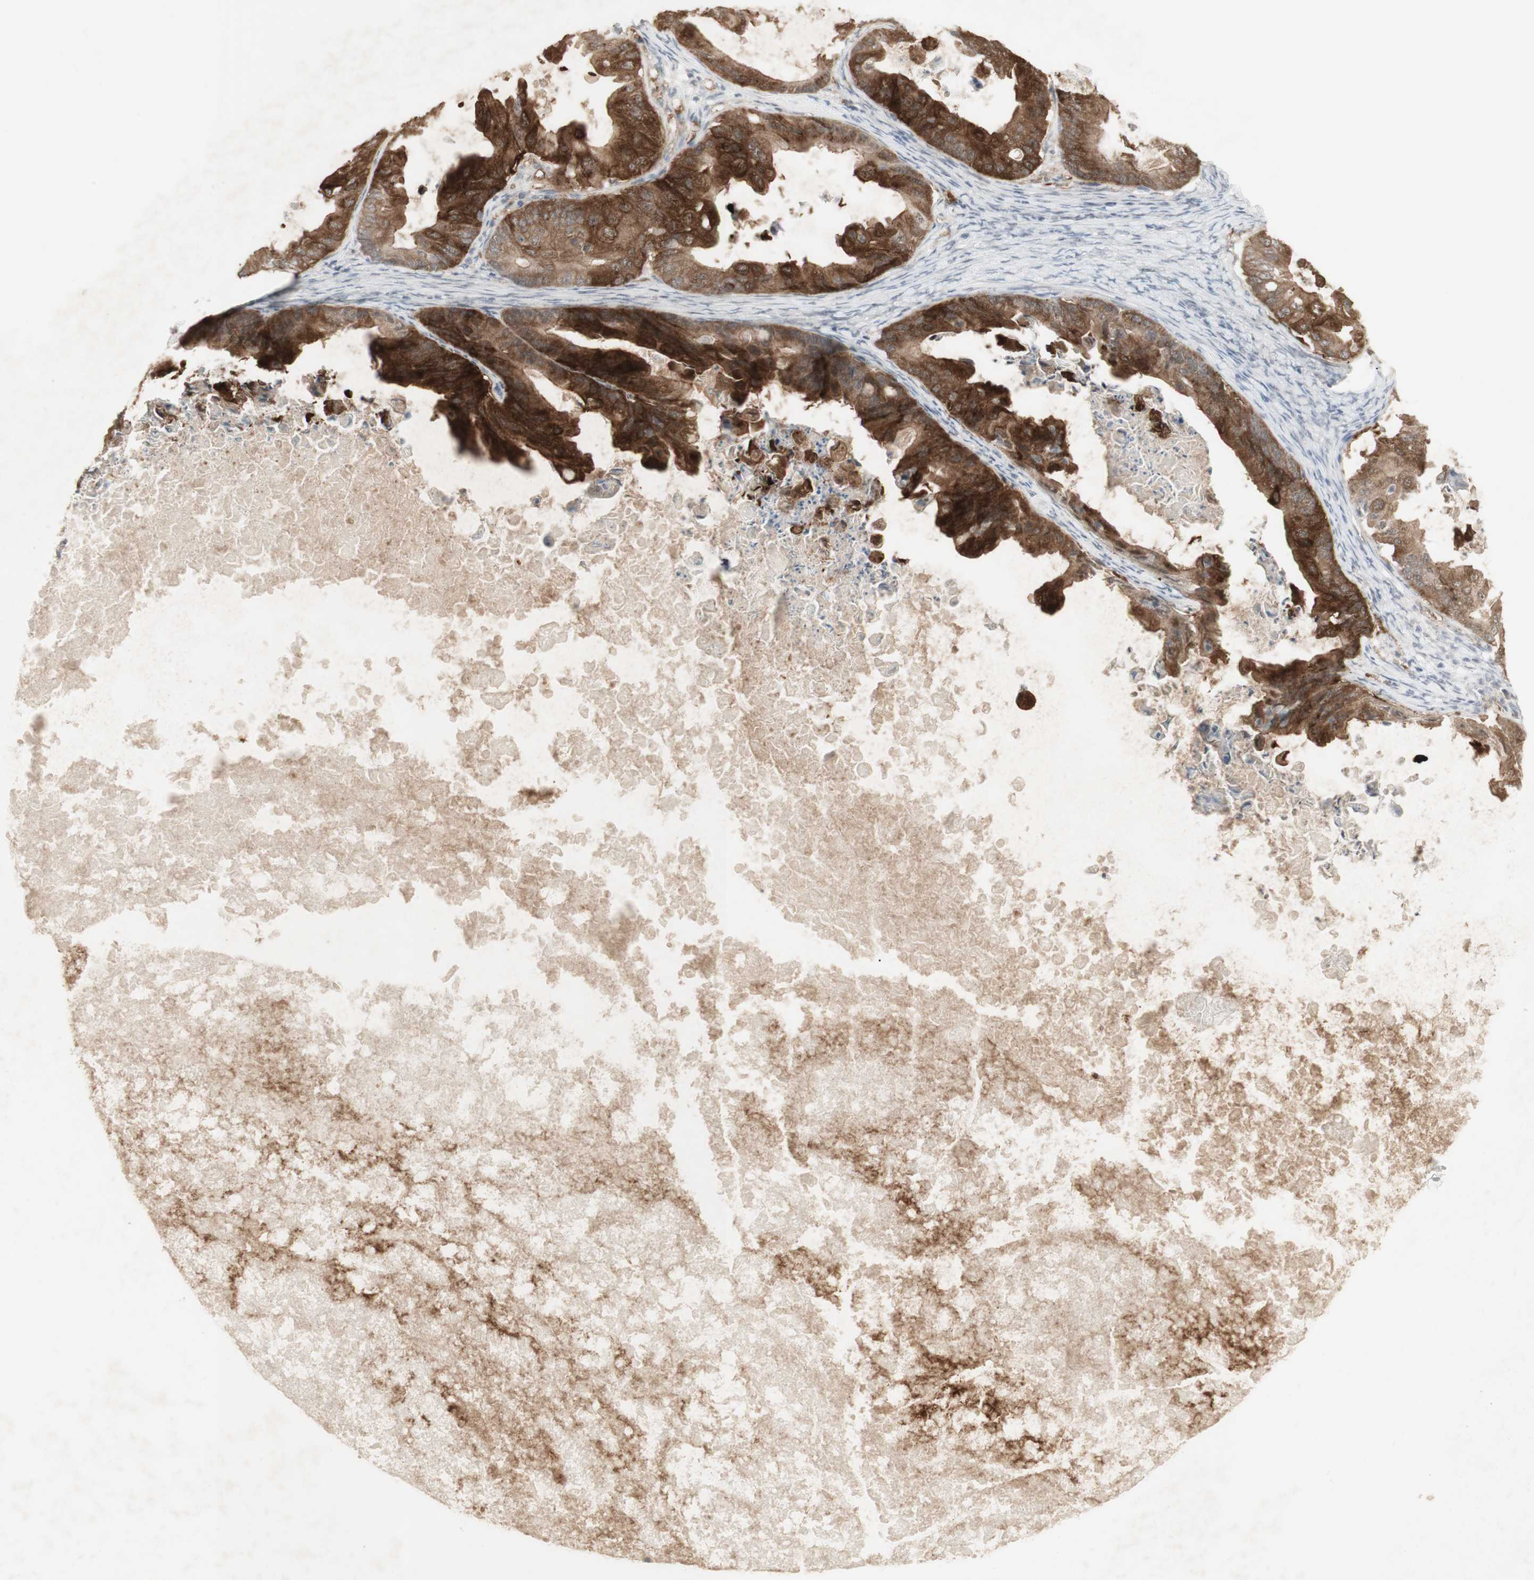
{"staining": {"intensity": "strong", "quantity": ">75%", "location": "cytoplasmic/membranous"}, "tissue": "ovarian cancer", "cell_type": "Tumor cells", "image_type": "cancer", "snomed": [{"axis": "morphology", "description": "Cystadenocarcinoma, mucinous, NOS"}, {"axis": "topography", "description": "Ovary"}], "caption": "This histopathology image reveals ovarian cancer (mucinous cystadenocarcinoma) stained with immunohistochemistry to label a protein in brown. The cytoplasmic/membranous of tumor cells show strong positivity for the protein. Nuclei are counter-stained blue.", "gene": "C1orf116", "patient": {"sex": "female", "age": 37}}